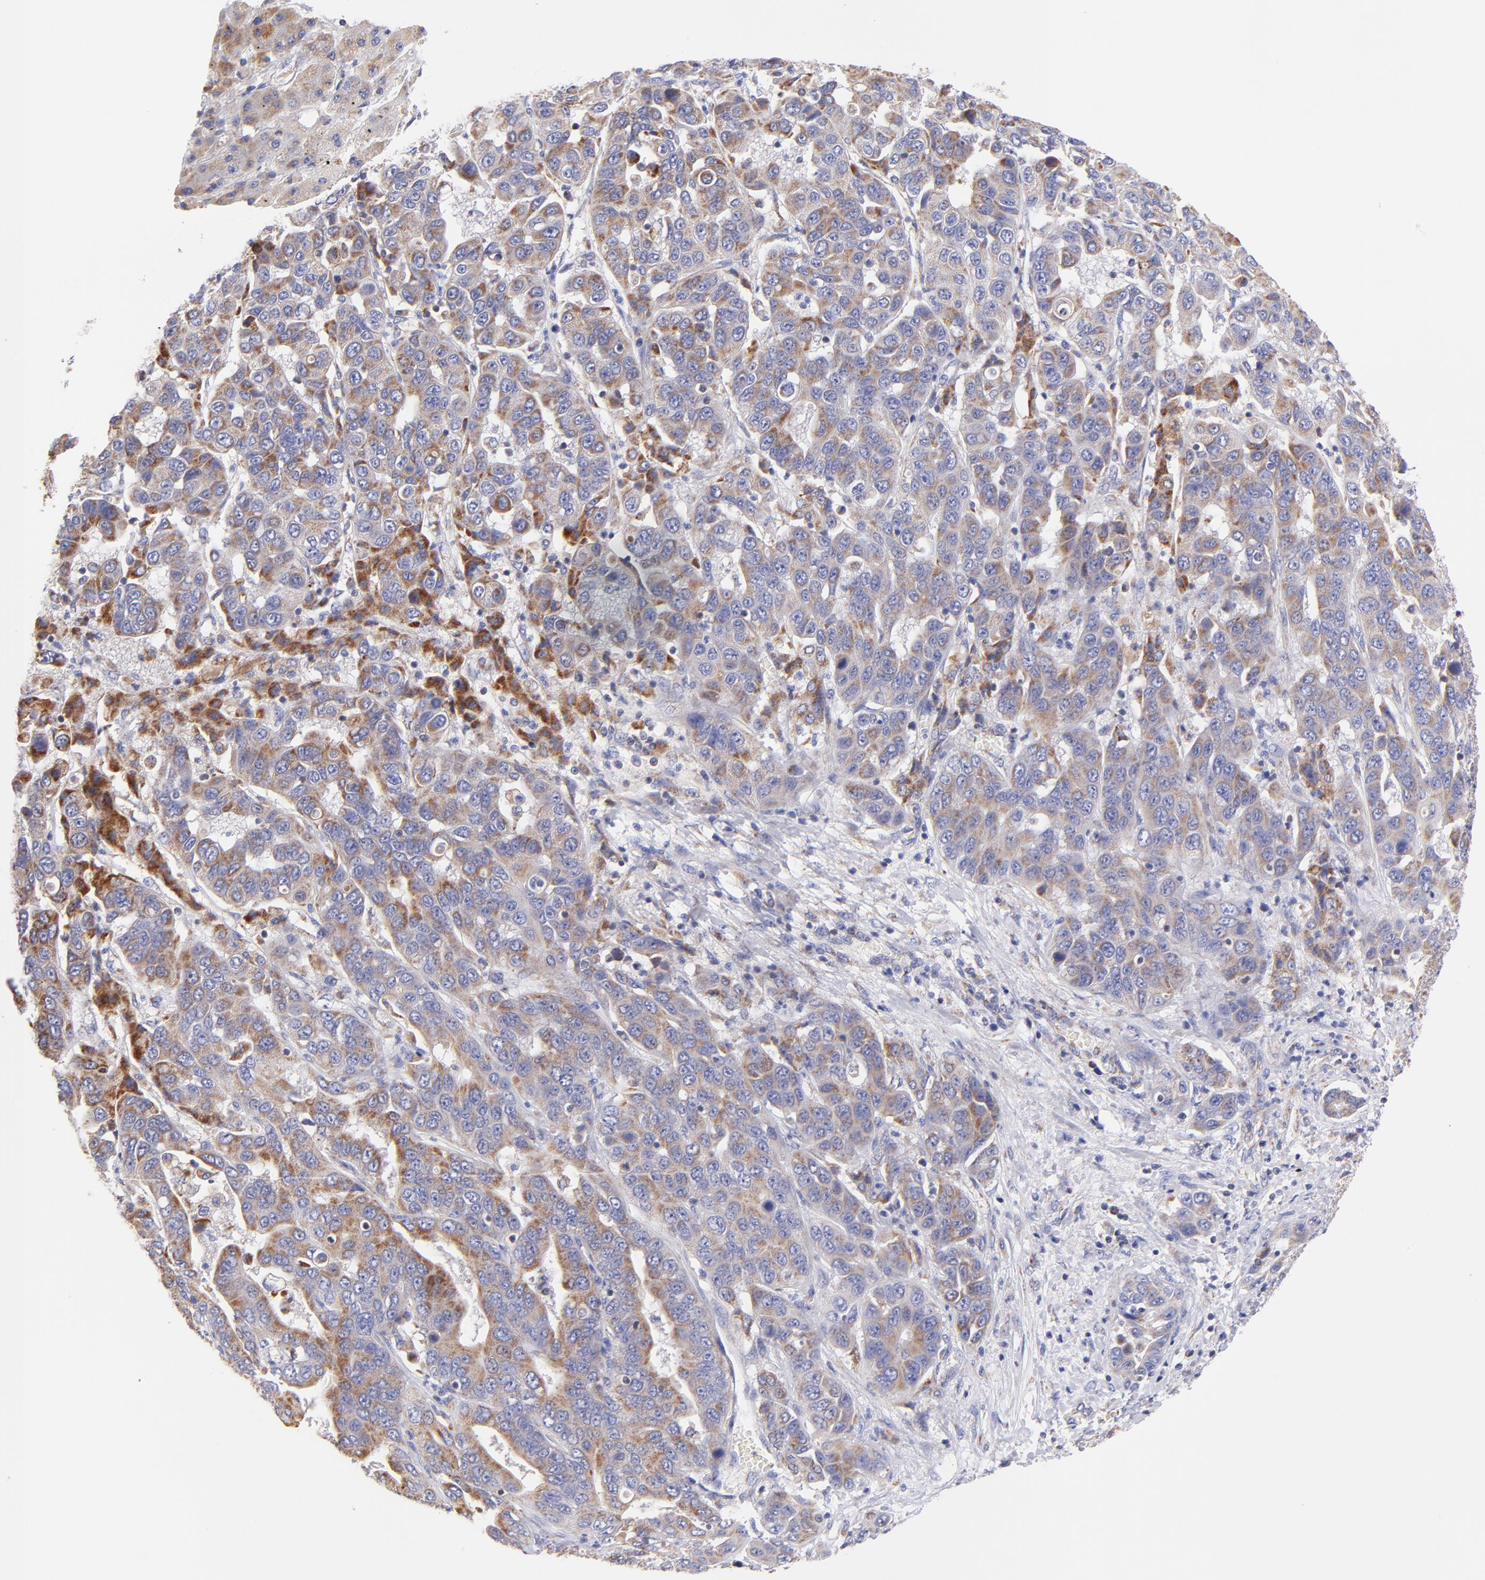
{"staining": {"intensity": "moderate", "quantity": "25%-75%", "location": "cytoplasmic/membranous"}, "tissue": "liver cancer", "cell_type": "Tumor cells", "image_type": "cancer", "snomed": [{"axis": "morphology", "description": "Cholangiocarcinoma"}, {"axis": "topography", "description": "Liver"}], "caption": "IHC micrograph of neoplastic tissue: liver cancer stained using immunohistochemistry (IHC) reveals medium levels of moderate protein expression localized specifically in the cytoplasmic/membranous of tumor cells, appearing as a cytoplasmic/membranous brown color.", "gene": "NDUFB7", "patient": {"sex": "female", "age": 52}}